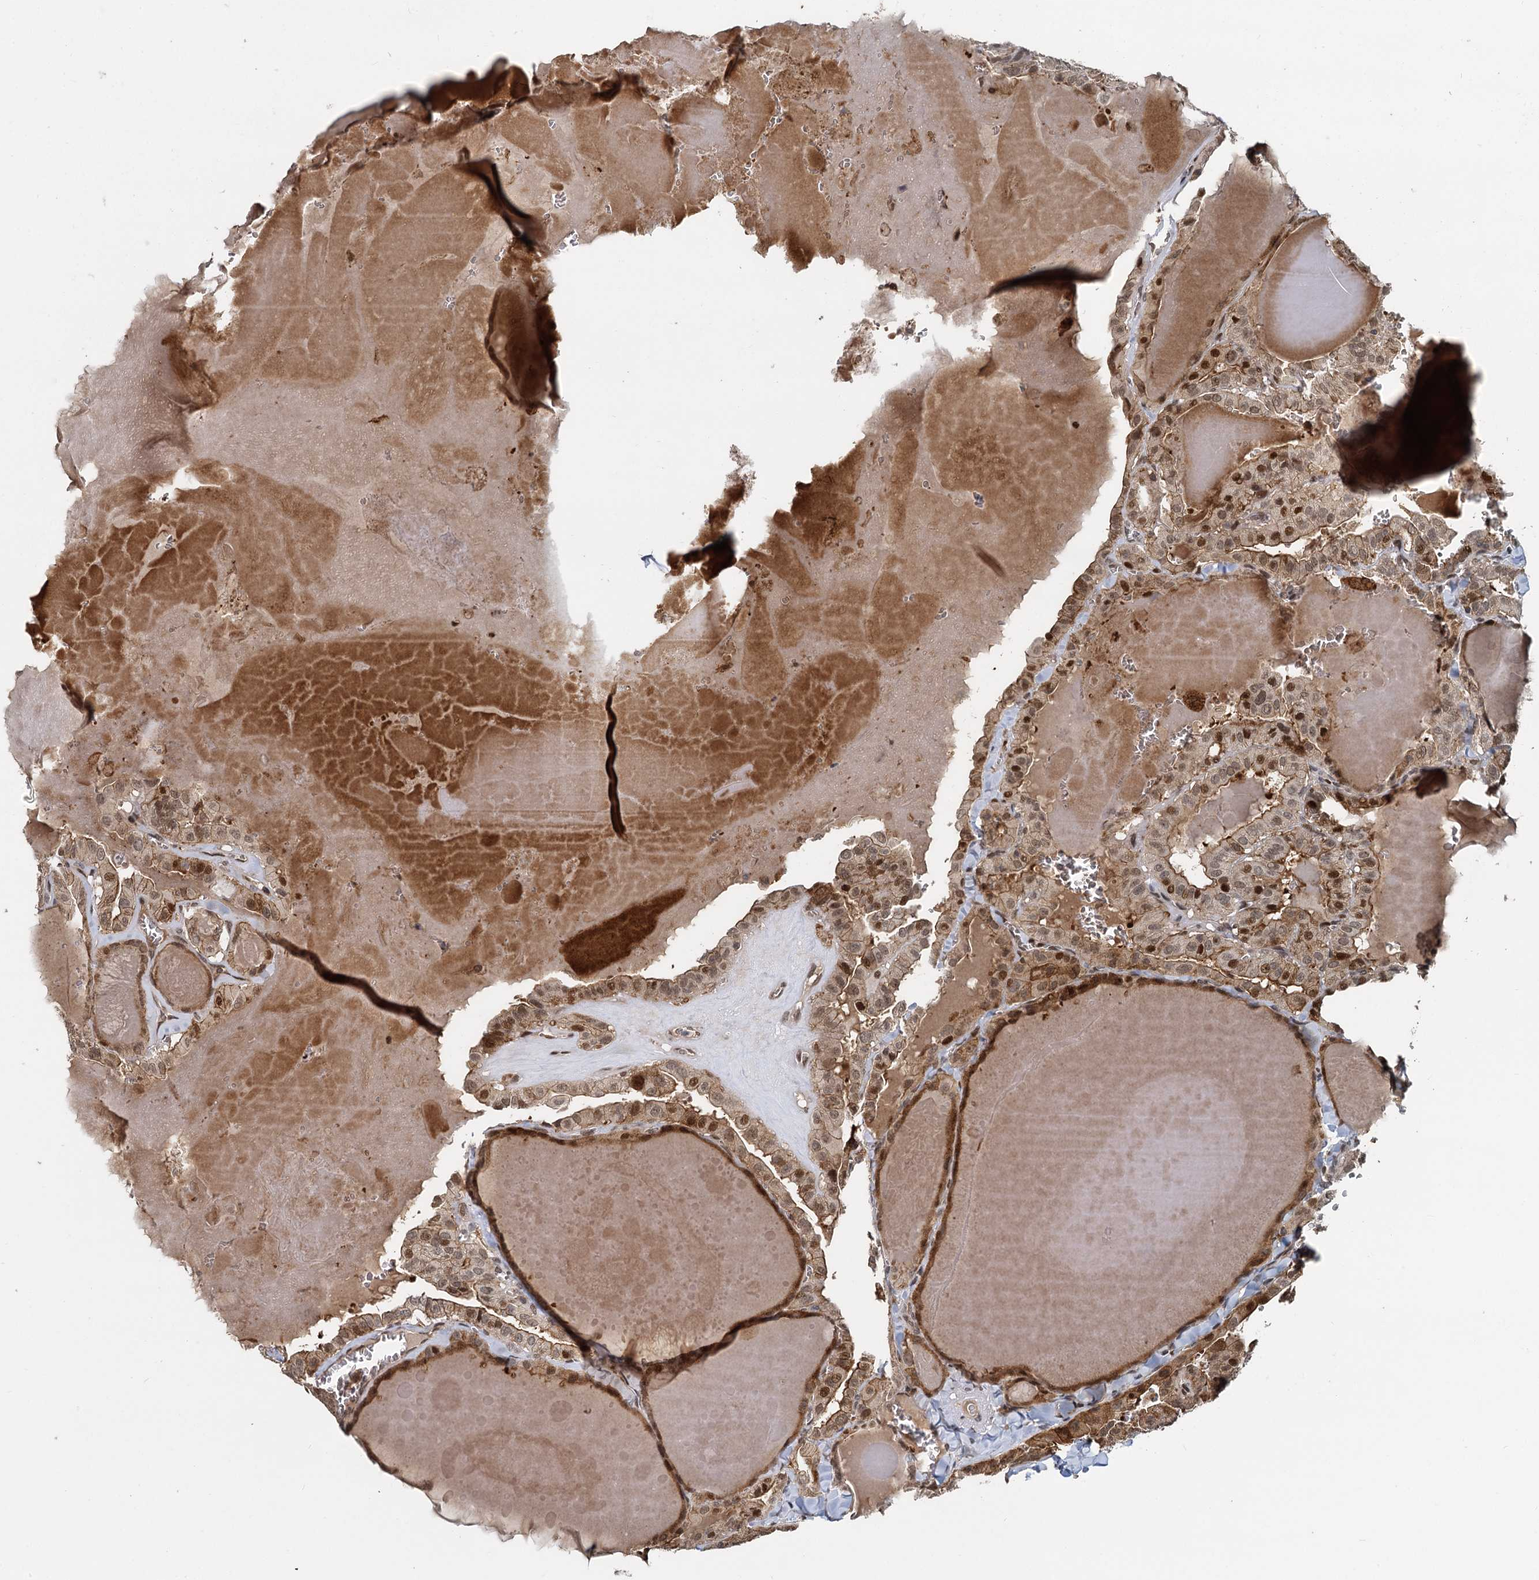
{"staining": {"intensity": "moderate", "quantity": ">75%", "location": "cytoplasmic/membranous,nuclear"}, "tissue": "thyroid cancer", "cell_type": "Tumor cells", "image_type": "cancer", "snomed": [{"axis": "morphology", "description": "Papillary adenocarcinoma, NOS"}, {"axis": "topography", "description": "Thyroid gland"}], "caption": "Human papillary adenocarcinoma (thyroid) stained for a protein (brown) exhibits moderate cytoplasmic/membranous and nuclear positive positivity in about >75% of tumor cells.", "gene": "FANCI", "patient": {"sex": "male", "age": 52}}